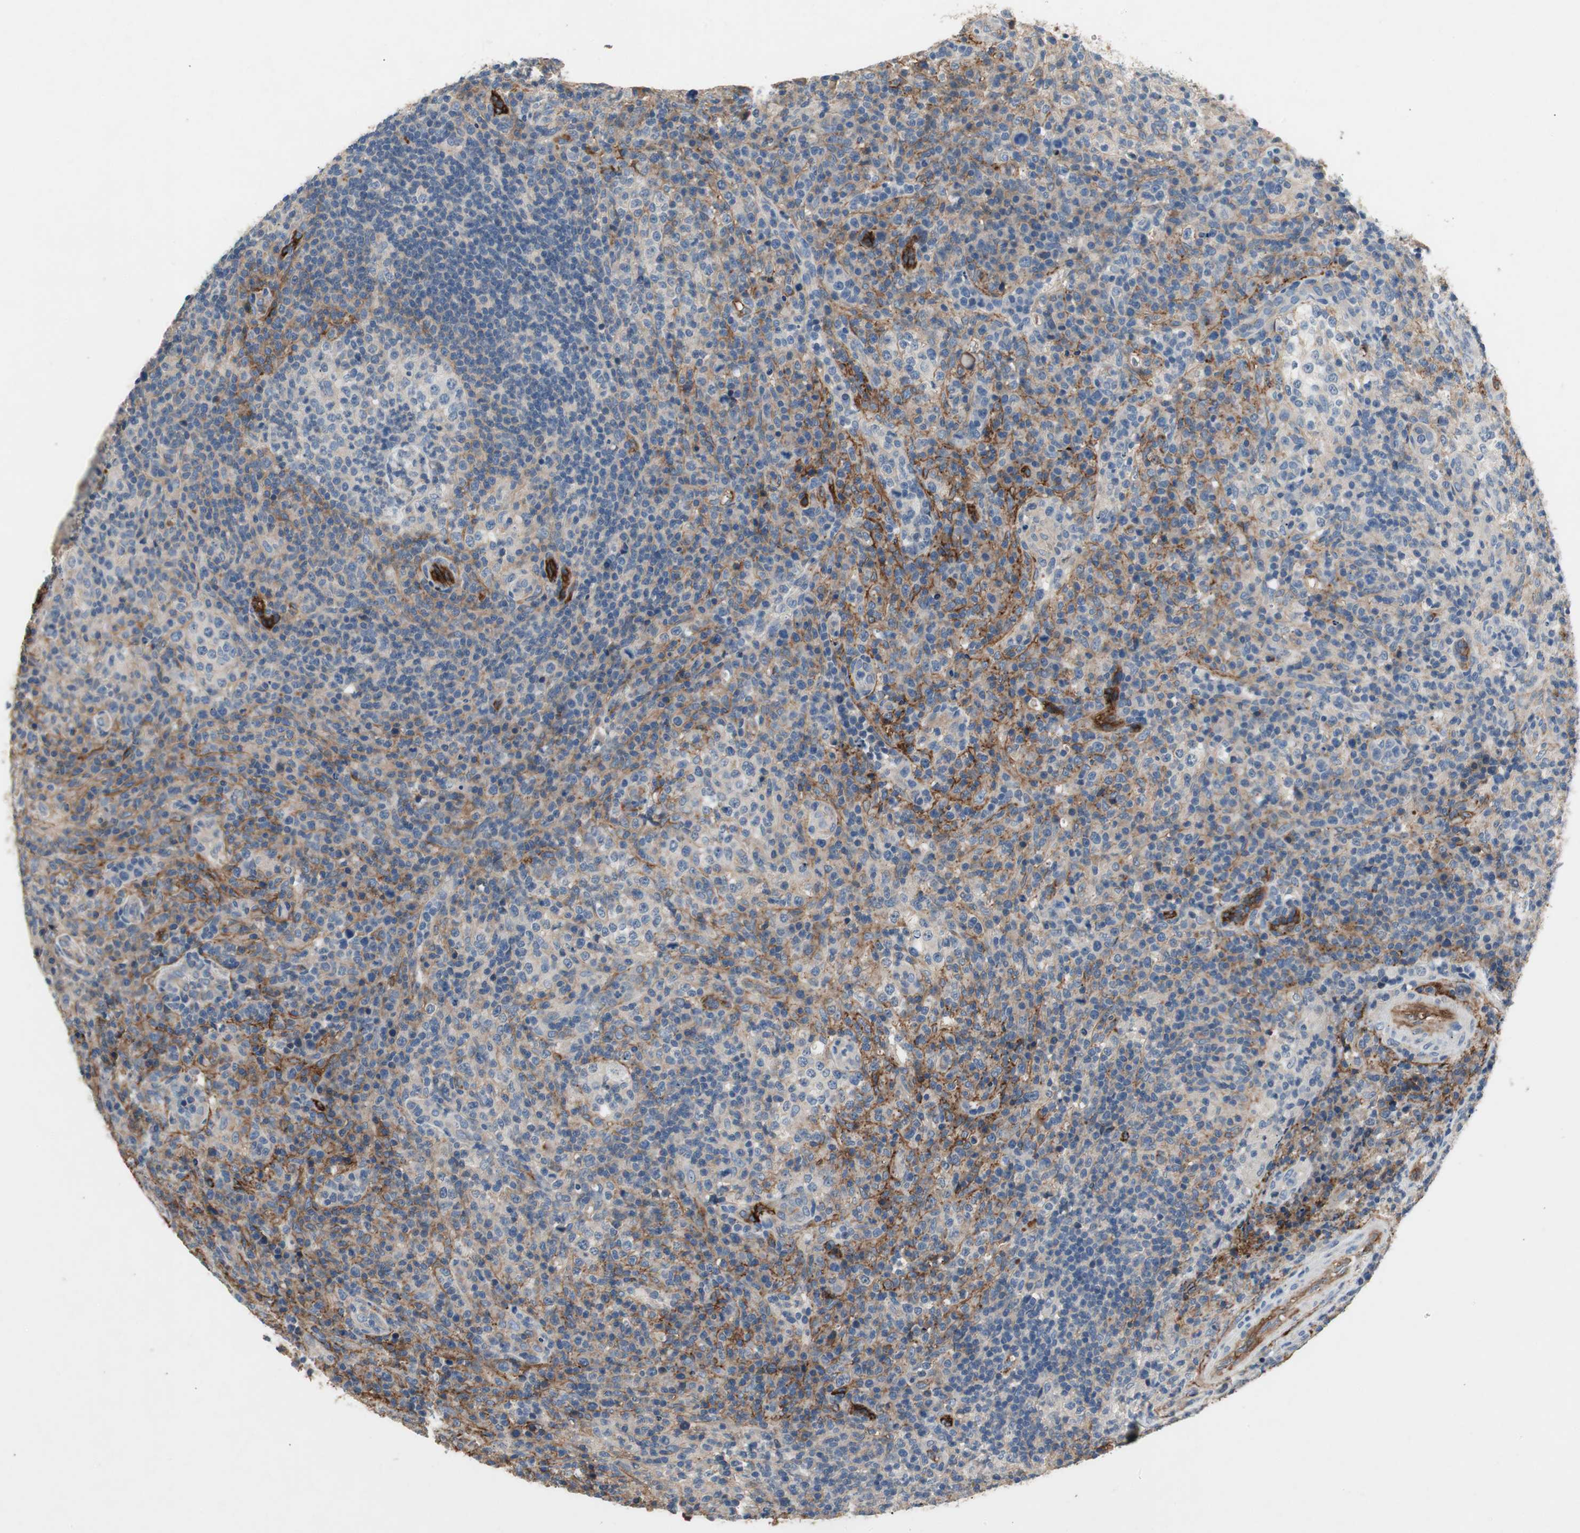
{"staining": {"intensity": "moderate", "quantity": "<25%", "location": "cytoplasmic/membranous"}, "tissue": "lymphoma", "cell_type": "Tumor cells", "image_type": "cancer", "snomed": [{"axis": "morphology", "description": "Malignant lymphoma, non-Hodgkin's type, High grade"}, {"axis": "topography", "description": "Lymph node"}], "caption": "This is a photomicrograph of immunohistochemistry (IHC) staining of lymphoma, which shows moderate expression in the cytoplasmic/membranous of tumor cells.", "gene": "ALPL", "patient": {"sex": "female", "age": 76}}